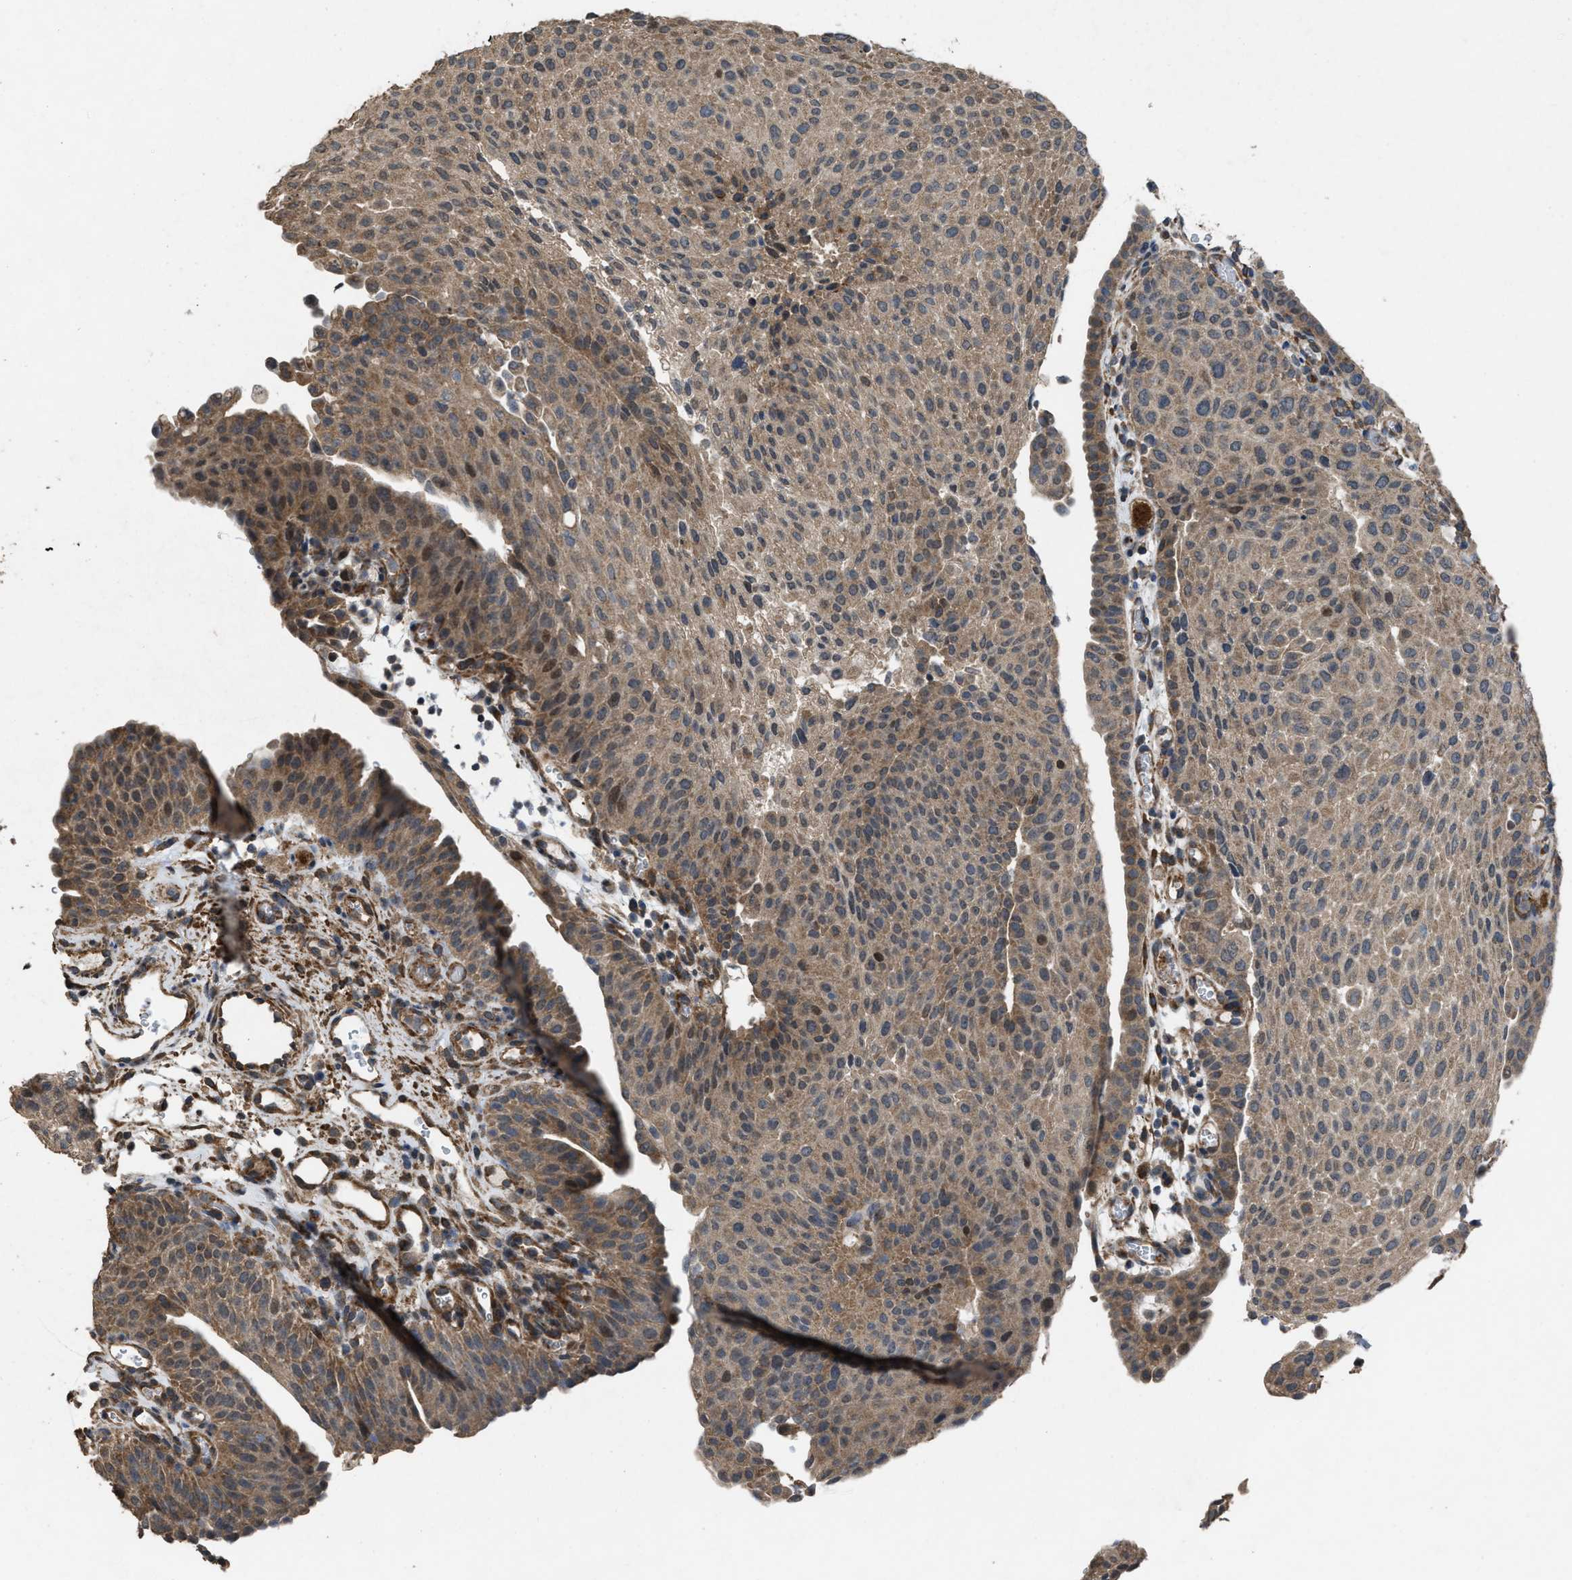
{"staining": {"intensity": "moderate", "quantity": ">75%", "location": "cytoplasmic/membranous"}, "tissue": "urothelial cancer", "cell_type": "Tumor cells", "image_type": "cancer", "snomed": [{"axis": "morphology", "description": "Urothelial carcinoma, Low grade"}, {"axis": "morphology", "description": "Urothelial carcinoma, High grade"}, {"axis": "topography", "description": "Urinary bladder"}], "caption": "Human urothelial carcinoma (low-grade) stained with a brown dye demonstrates moderate cytoplasmic/membranous positive staining in approximately >75% of tumor cells.", "gene": "ARL6", "patient": {"sex": "male", "age": 35}}